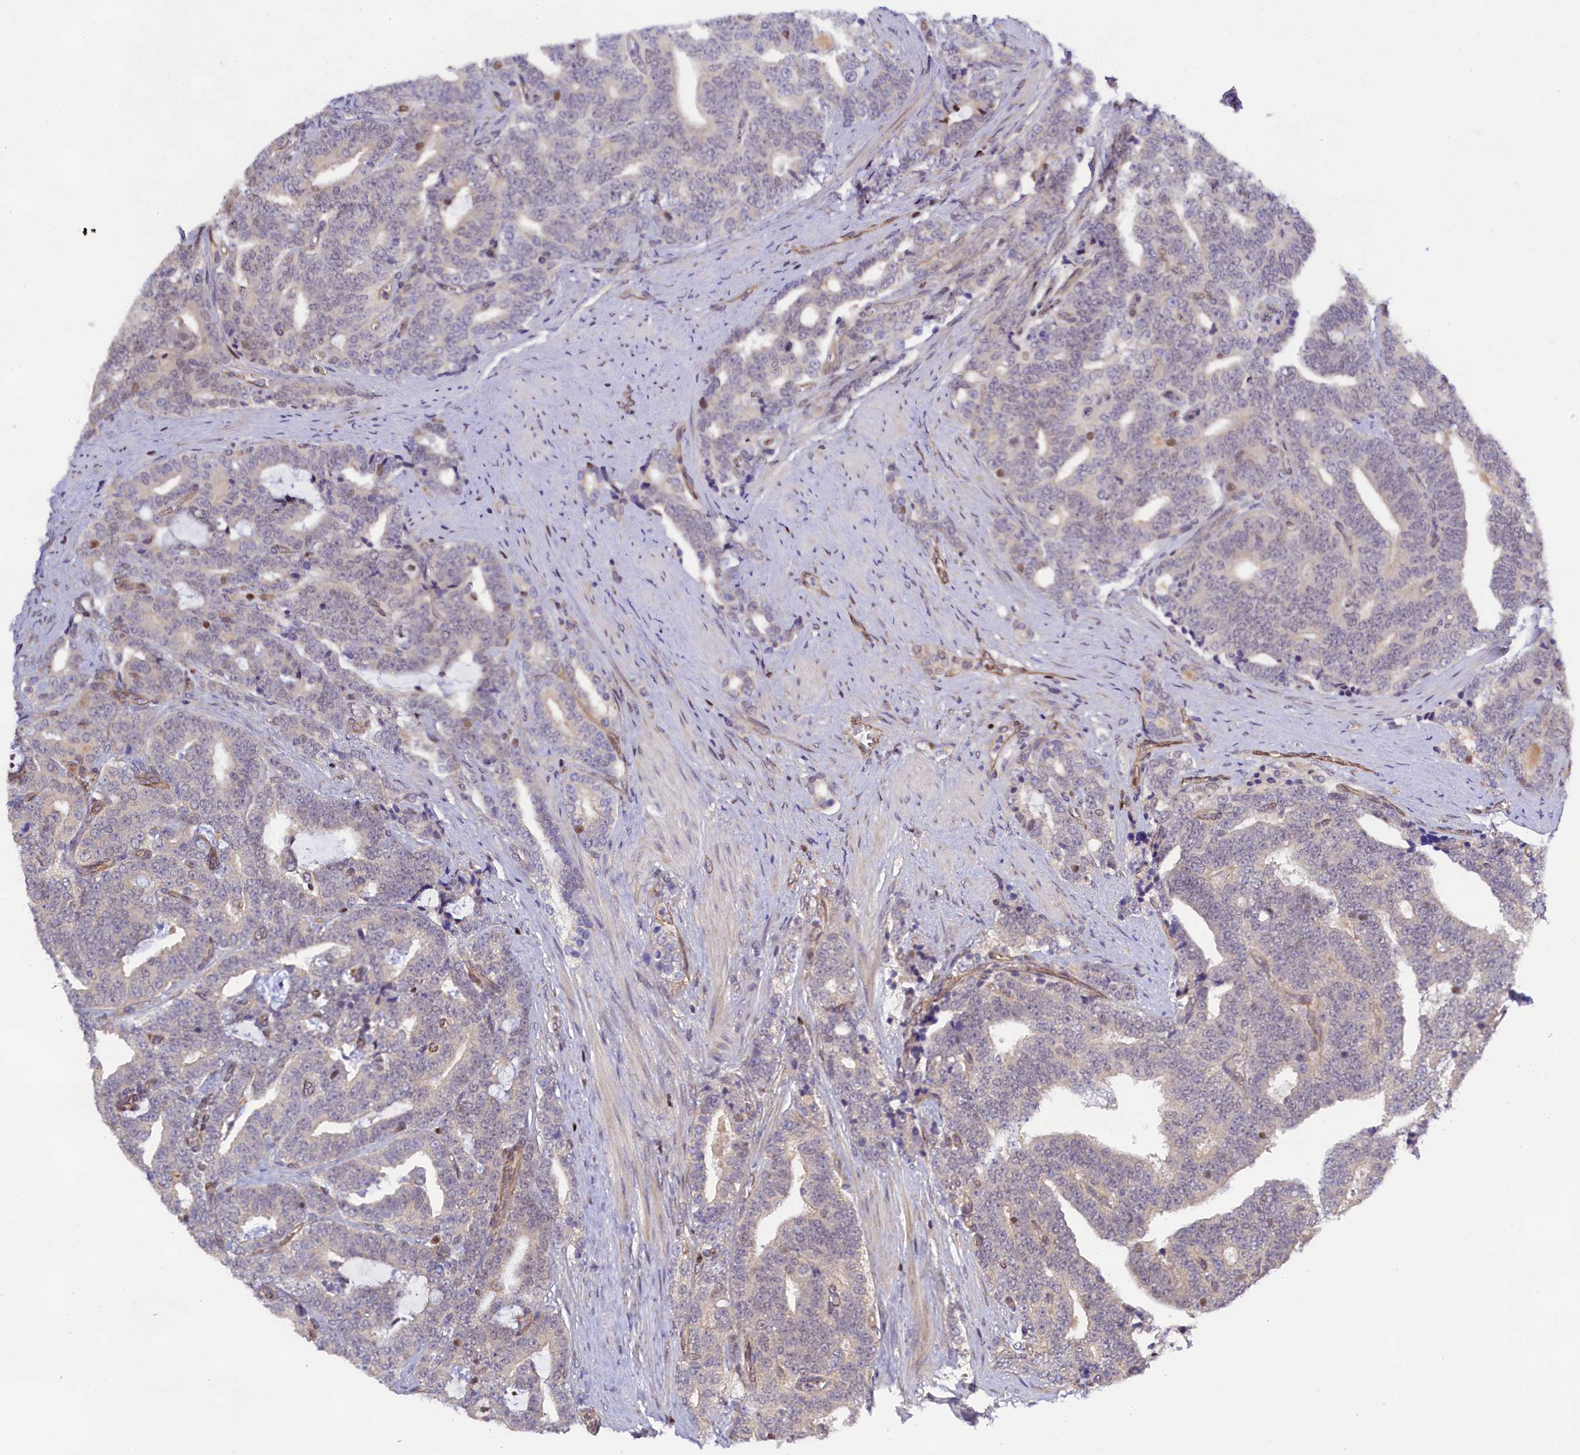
{"staining": {"intensity": "negative", "quantity": "none", "location": "none"}, "tissue": "prostate cancer", "cell_type": "Tumor cells", "image_type": "cancer", "snomed": [{"axis": "morphology", "description": "Adenocarcinoma, High grade"}, {"axis": "topography", "description": "Prostate and seminal vesicle, NOS"}], "caption": "High-grade adenocarcinoma (prostate) was stained to show a protein in brown. There is no significant positivity in tumor cells.", "gene": "SP4", "patient": {"sex": "male", "age": 67}}